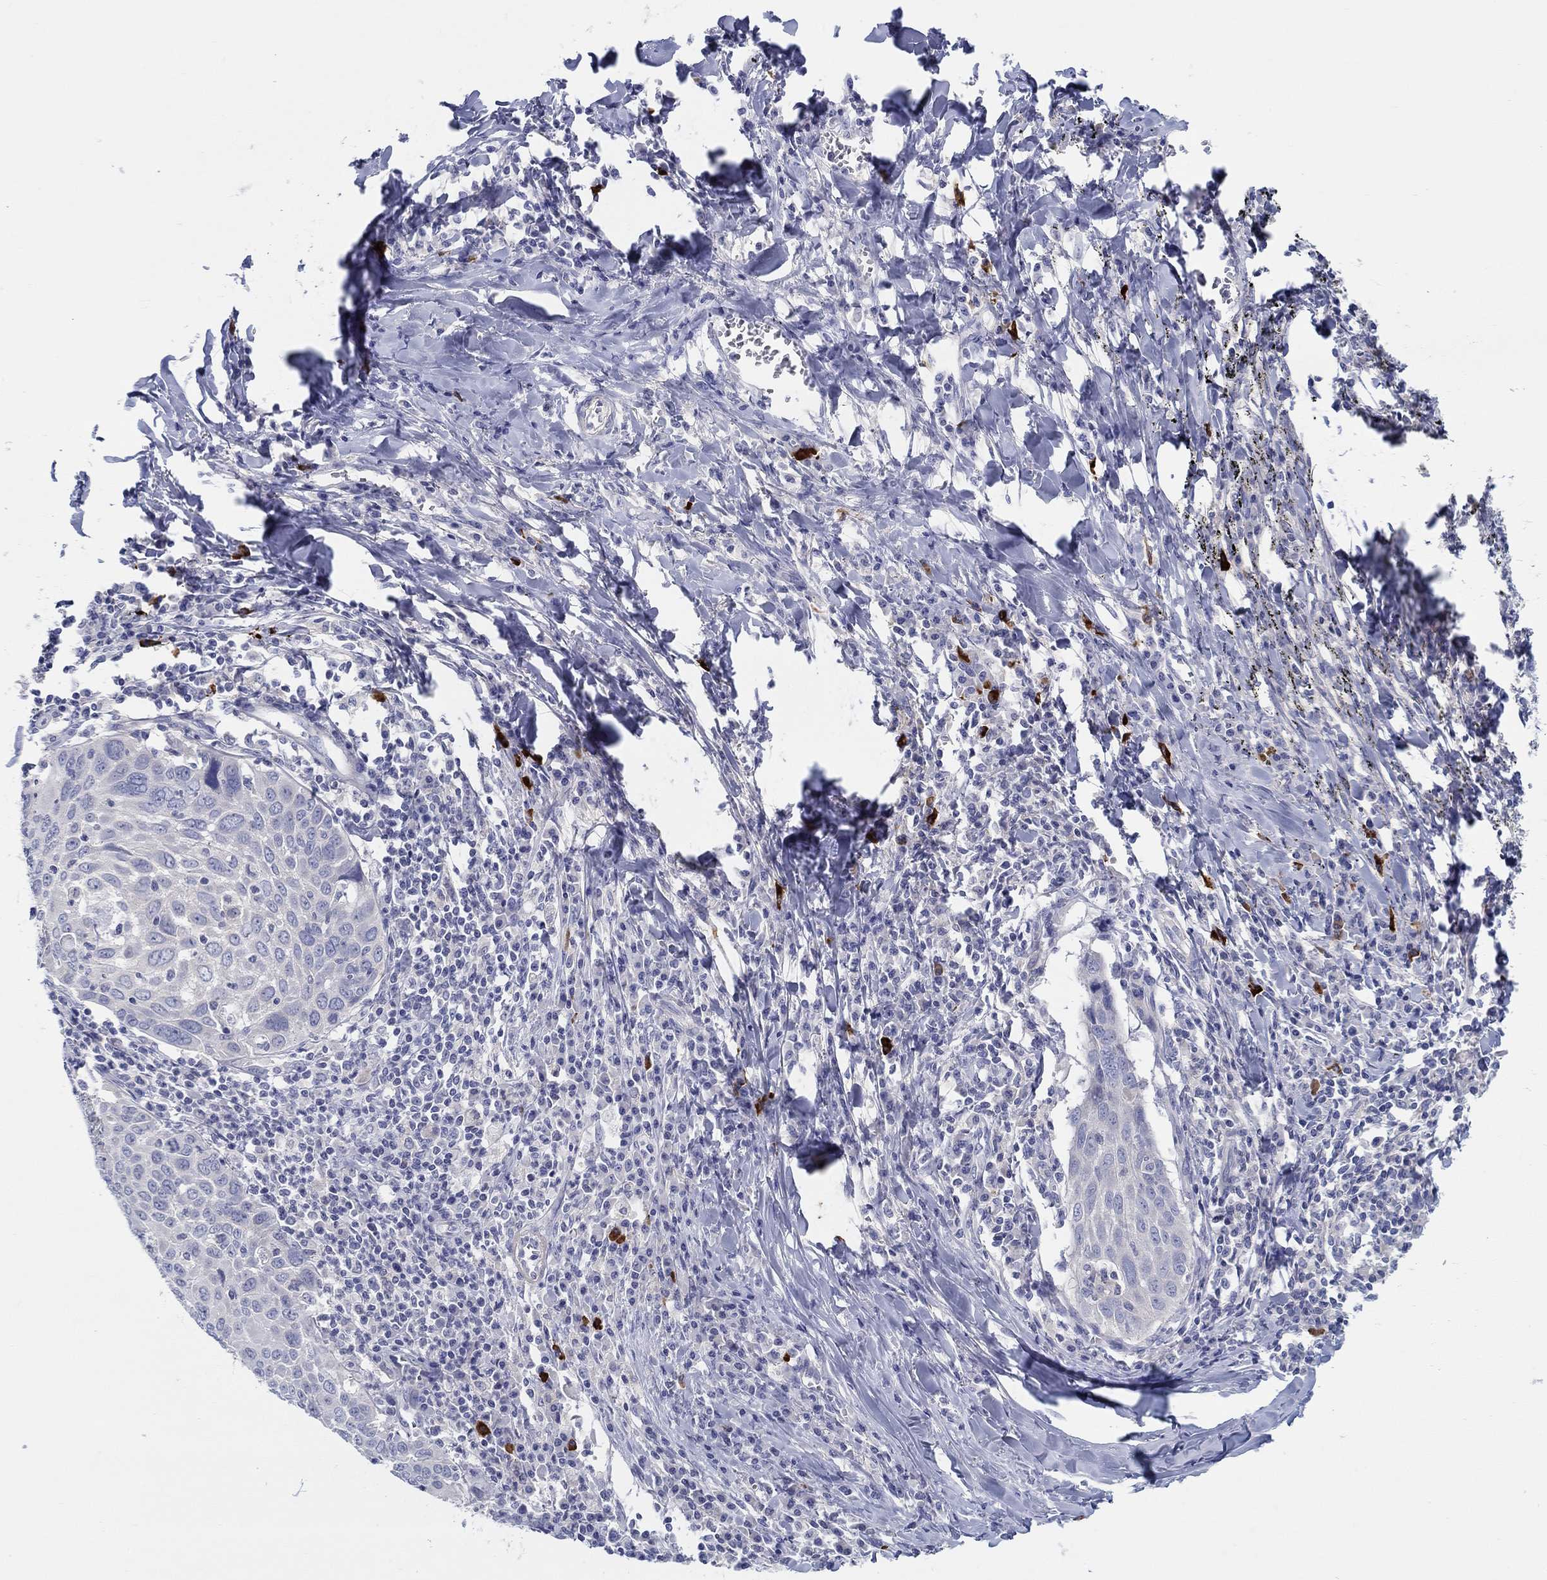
{"staining": {"intensity": "negative", "quantity": "none", "location": "none"}, "tissue": "lung cancer", "cell_type": "Tumor cells", "image_type": "cancer", "snomed": [{"axis": "morphology", "description": "Squamous cell carcinoma, NOS"}, {"axis": "topography", "description": "Lung"}], "caption": "High magnification brightfield microscopy of lung cancer (squamous cell carcinoma) stained with DAB (3,3'-diaminobenzidine) (brown) and counterstained with hematoxylin (blue): tumor cells show no significant expression.", "gene": "HAPLN4", "patient": {"sex": "male", "age": 57}}